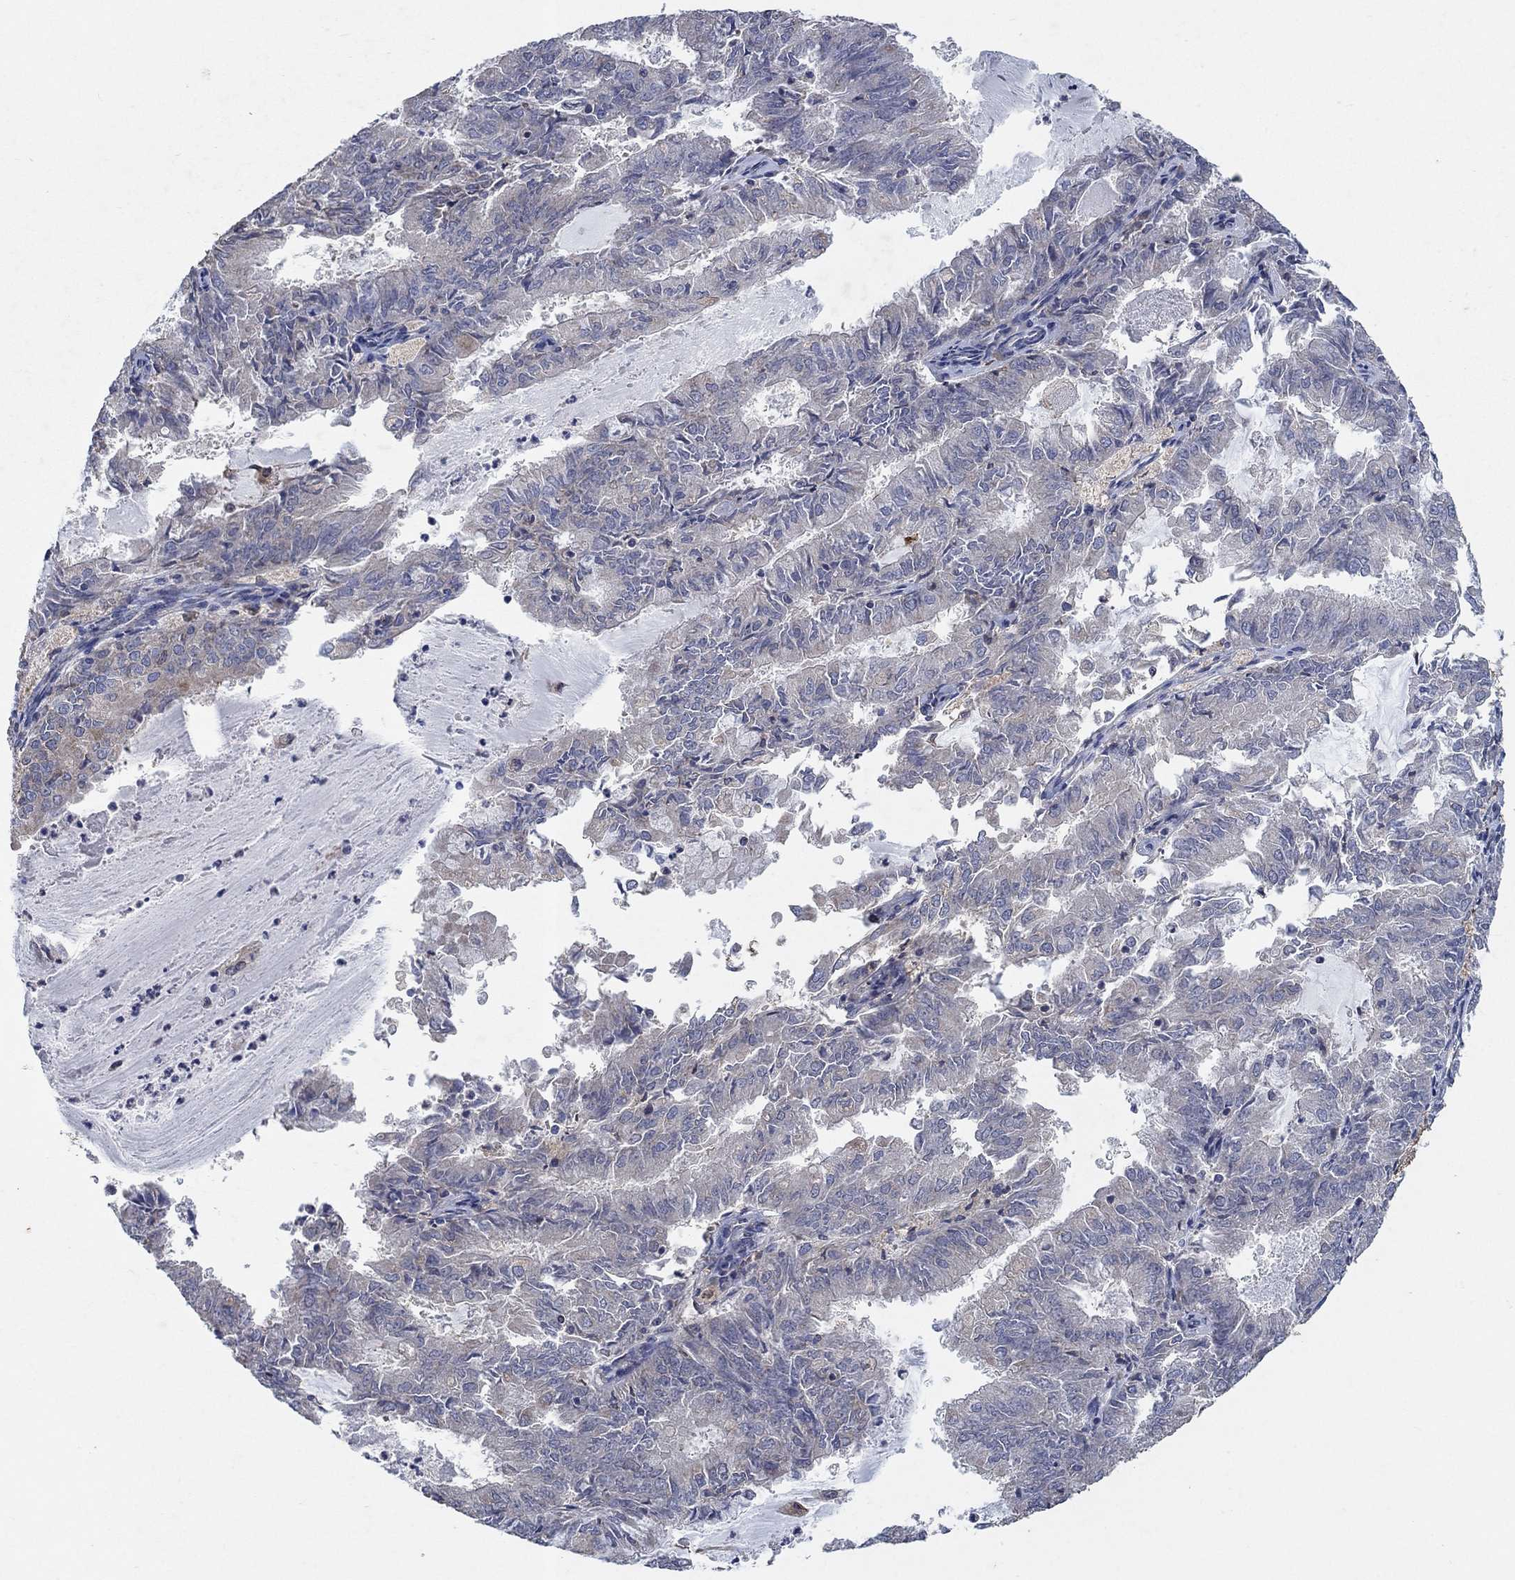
{"staining": {"intensity": "negative", "quantity": "none", "location": "none"}, "tissue": "endometrial cancer", "cell_type": "Tumor cells", "image_type": "cancer", "snomed": [{"axis": "morphology", "description": "Adenocarcinoma, NOS"}, {"axis": "topography", "description": "Endometrium"}], "caption": "The immunohistochemistry photomicrograph has no significant positivity in tumor cells of endometrial cancer tissue.", "gene": "NCEH1", "patient": {"sex": "female", "age": 57}}